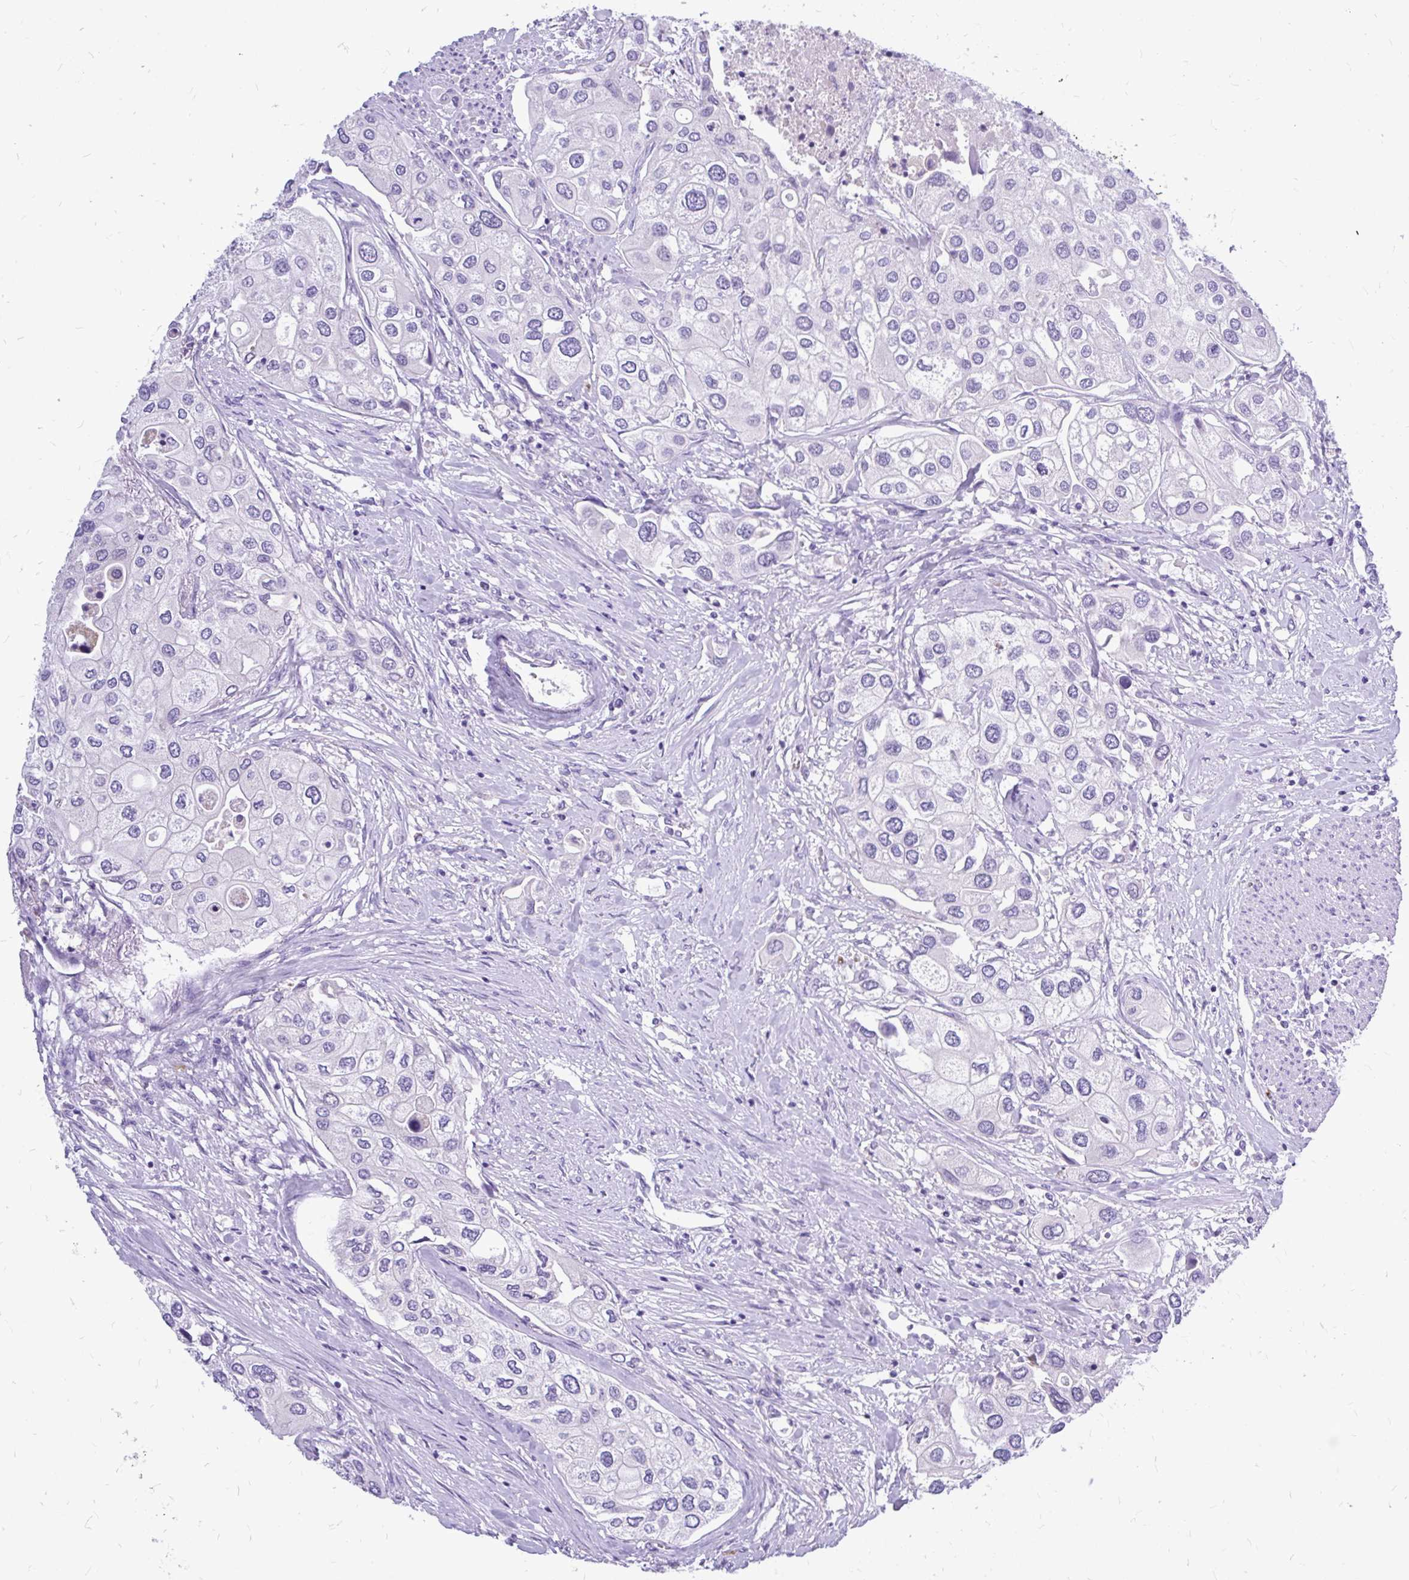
{"staining": {"intensity": "negative", "quantity": "none", "location": "none"}, "tissue": "urothelial cancer", "cell_type": "Tumor cells", "image_type": "cancer", "snomed": [{"axis": "morphology", "description": "Urothelial carcinoma, High grade"}, {"axis": "topography", "description": "Urinary bladder"}], "caption": "IHC micrograph of human urothelial cancer stained for a protein (brown), which shows no expression in tumor cells. (Stains: DAB immunohistochemistry (IHC) with hematoxylin counter stain, Microscopy: brightfield microscopy at high magnification).", "gene": "MAP1LC3A", "patient": {"sex": "male", "age": 64}}